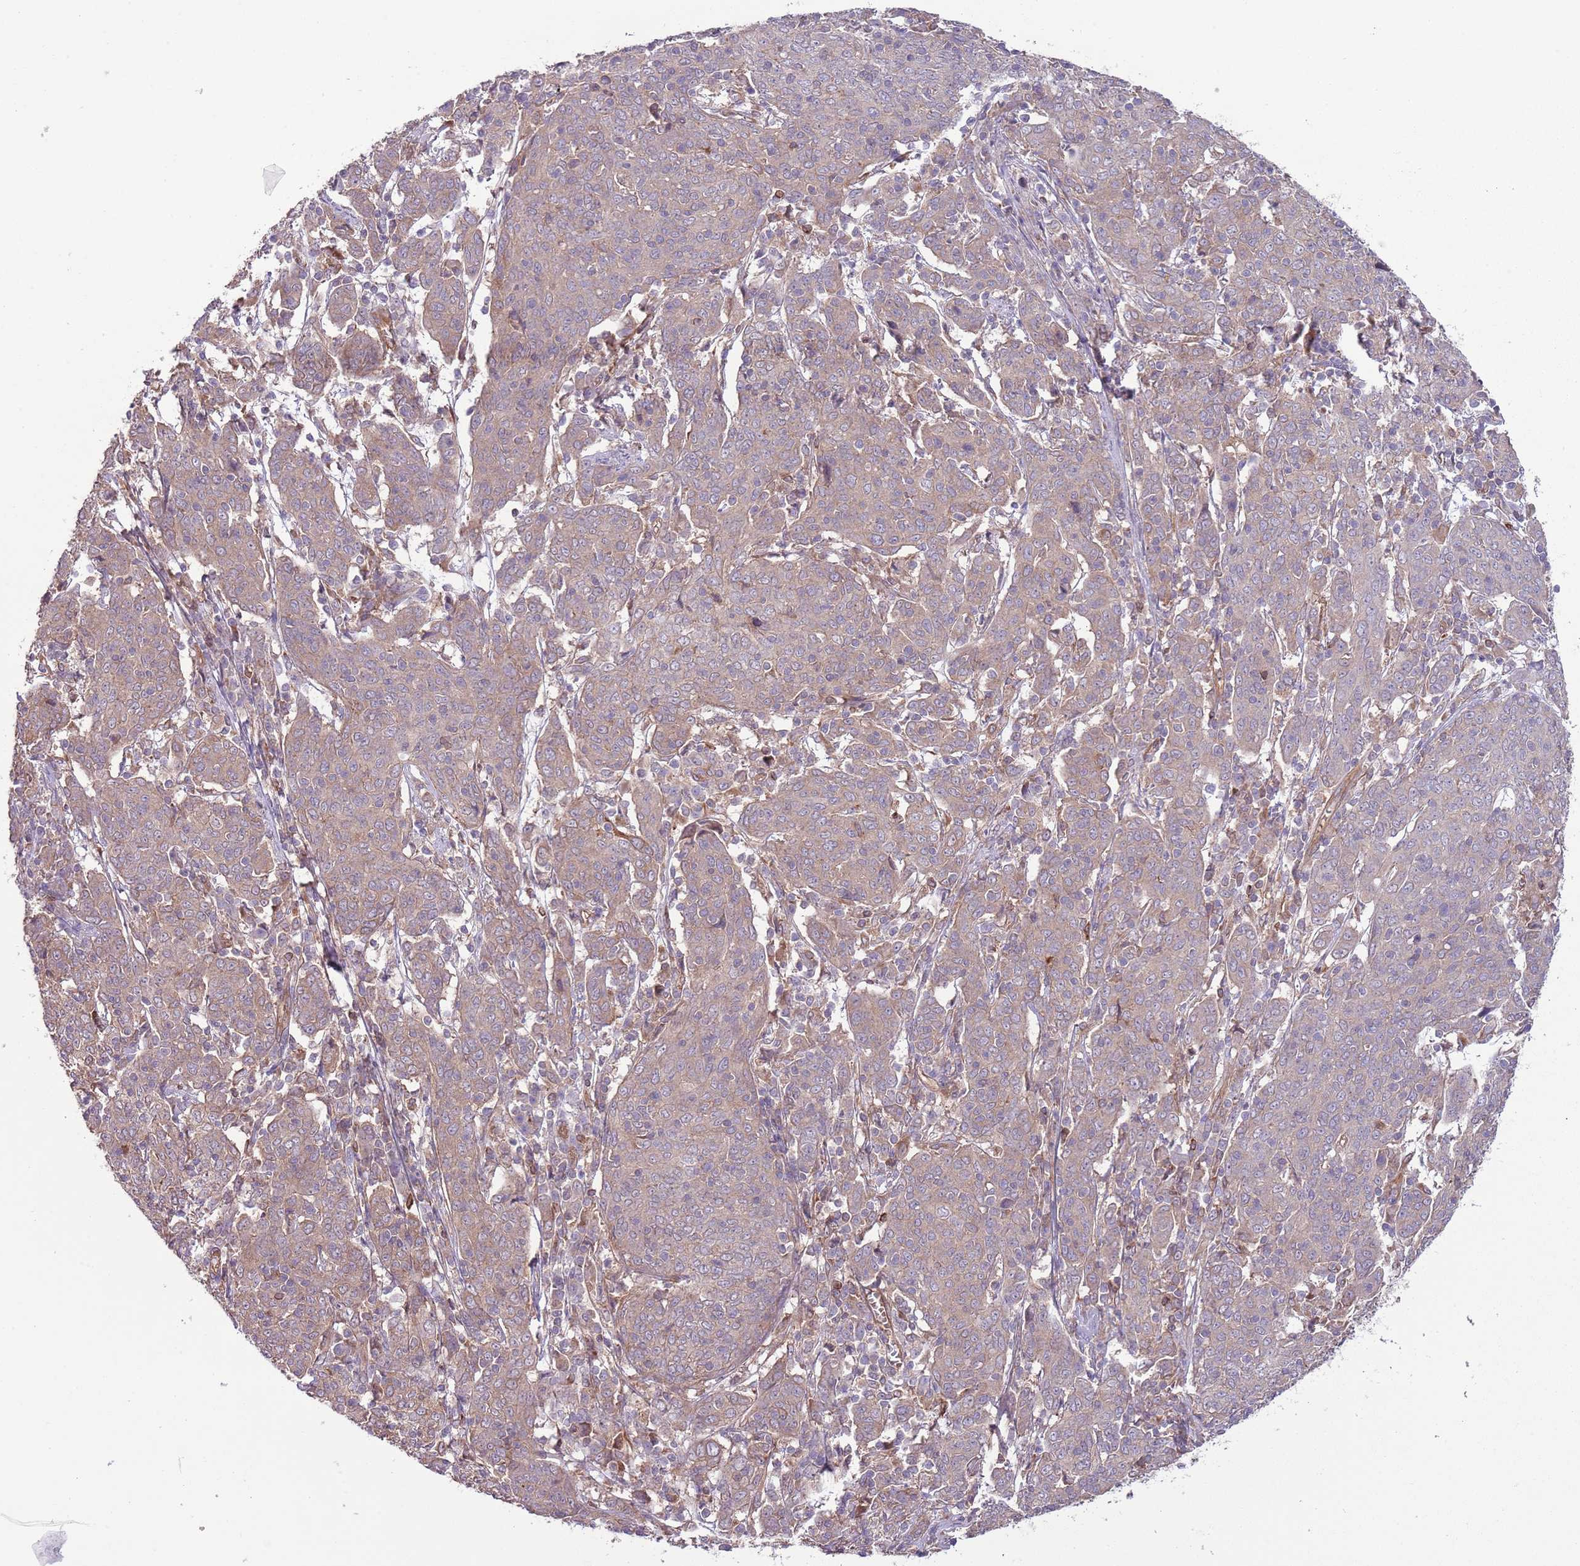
{"staining": {"intensity": "moderate", "quantity": "25%-75%", "location": "cytoplasmic/membranous"}, "tissue": "cervical cancer", "cell_type": "Tumor cells", "image_type": "cancer", "snomed": [{"axis": "morphology", "description": "Squamous cell carcinoma, NOS"}, {"axis": "topography", "description": "Cervix"}], "caption": "The micrograph demonstrates staining of squamous cell carcinoma (cervical), revealing moderate cytoplasmic/membranous protein positivity (brown color) within tumor cells.", "gene": "LPIN2", "patient": {"sex": "female", "age": 67}}